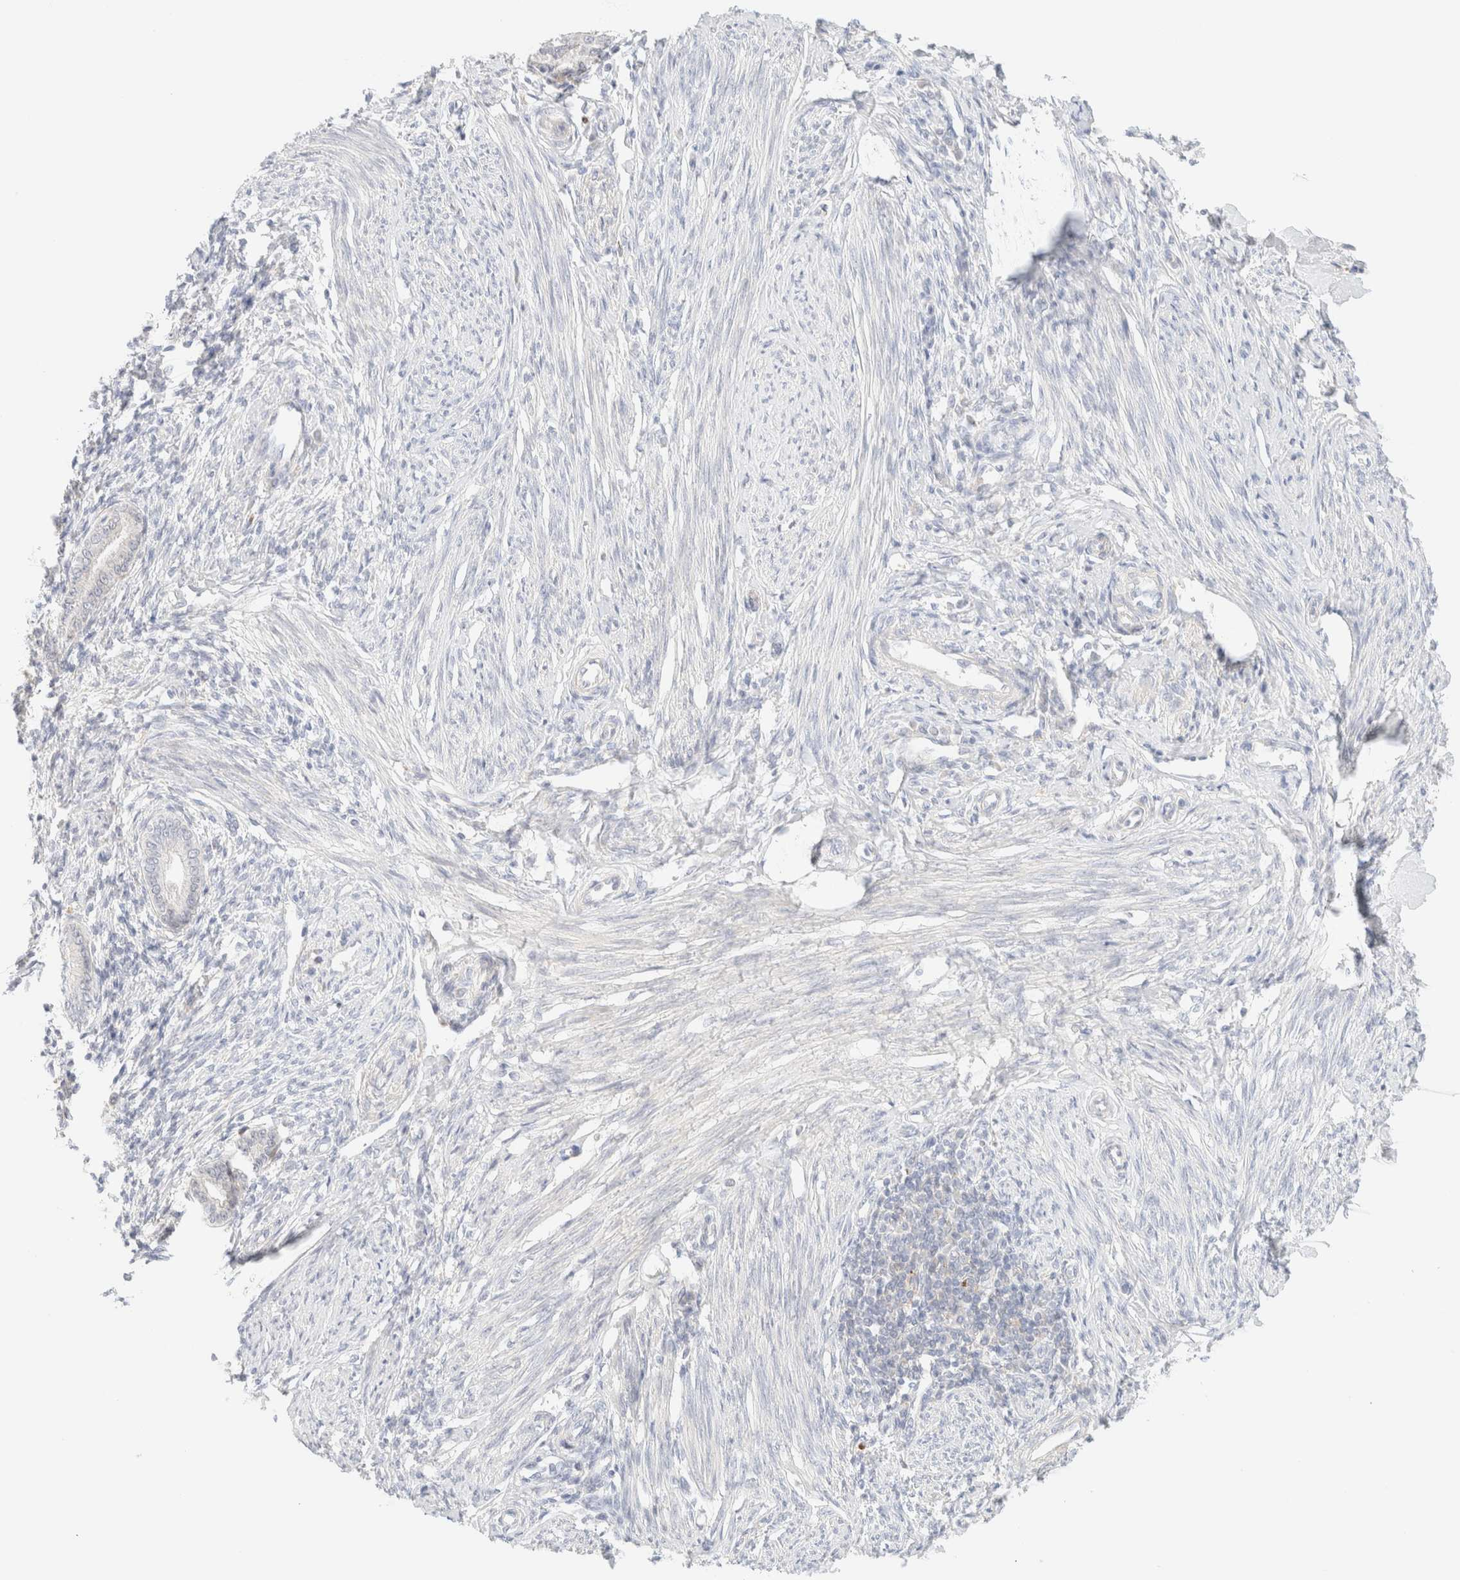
{"staining": {"intensity": "negative", "quantity": "none", "location": "none"}, "tissue": "endometrium", "cell_type": "Cells in endometrial stroma", "image_type": "normal", "snomed": [{"axis": "morphology", "description": "Normal tissue, NOS"}, {"axis": "topography", "description": "Endometrium"}], "caption": "Cells in endometrial stroma are negative for brown protein staining in normal endometrium. Nuclei are stained in blue.", "gene": "SARM1", "patient": {"sex": "female", "age": 56}}